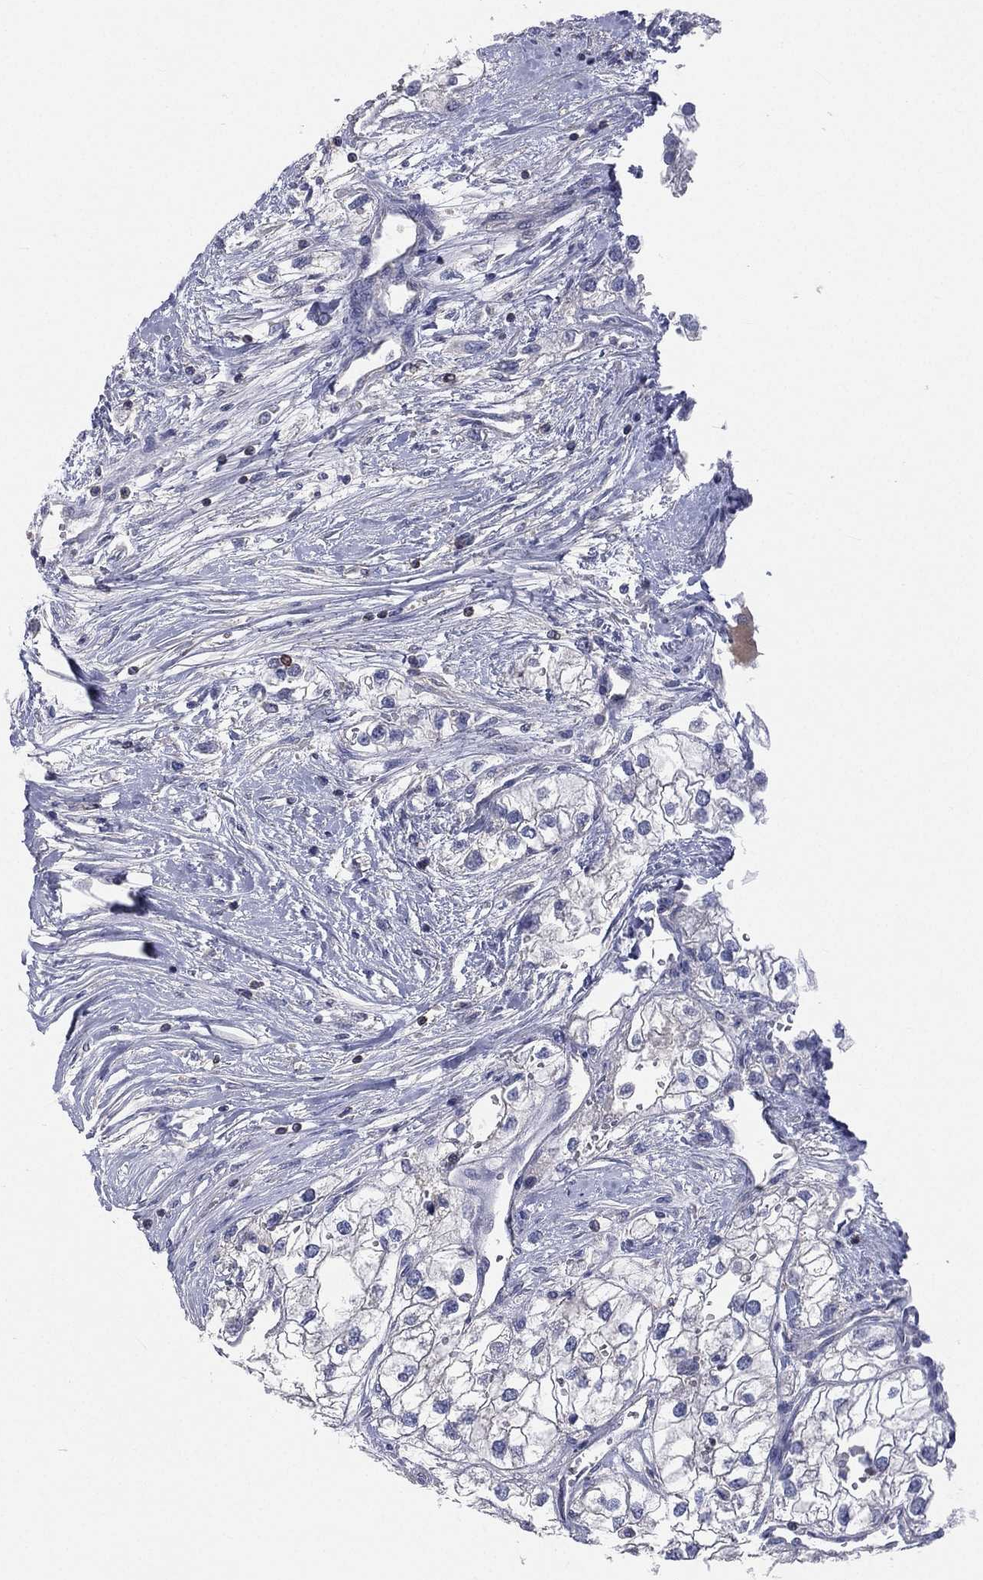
{"staining": {"intensity": "negative", "quantity": "none", "location": "none"}, "tissue": "renal cancer", "cell_type": "Tumor cells", "image_type": "cancer", "snomed": [{"axis": "morphology", "description": "Adenocarcinoma, NOS"}, {"axis": "topography", "description": "Kidney"}], "caption": "Image shows no significant protein expression in tumor cells of renal cancer (adenocarcinoma).", "gene": "CD3D", "patient": {"sex": "male", "age": 59}}